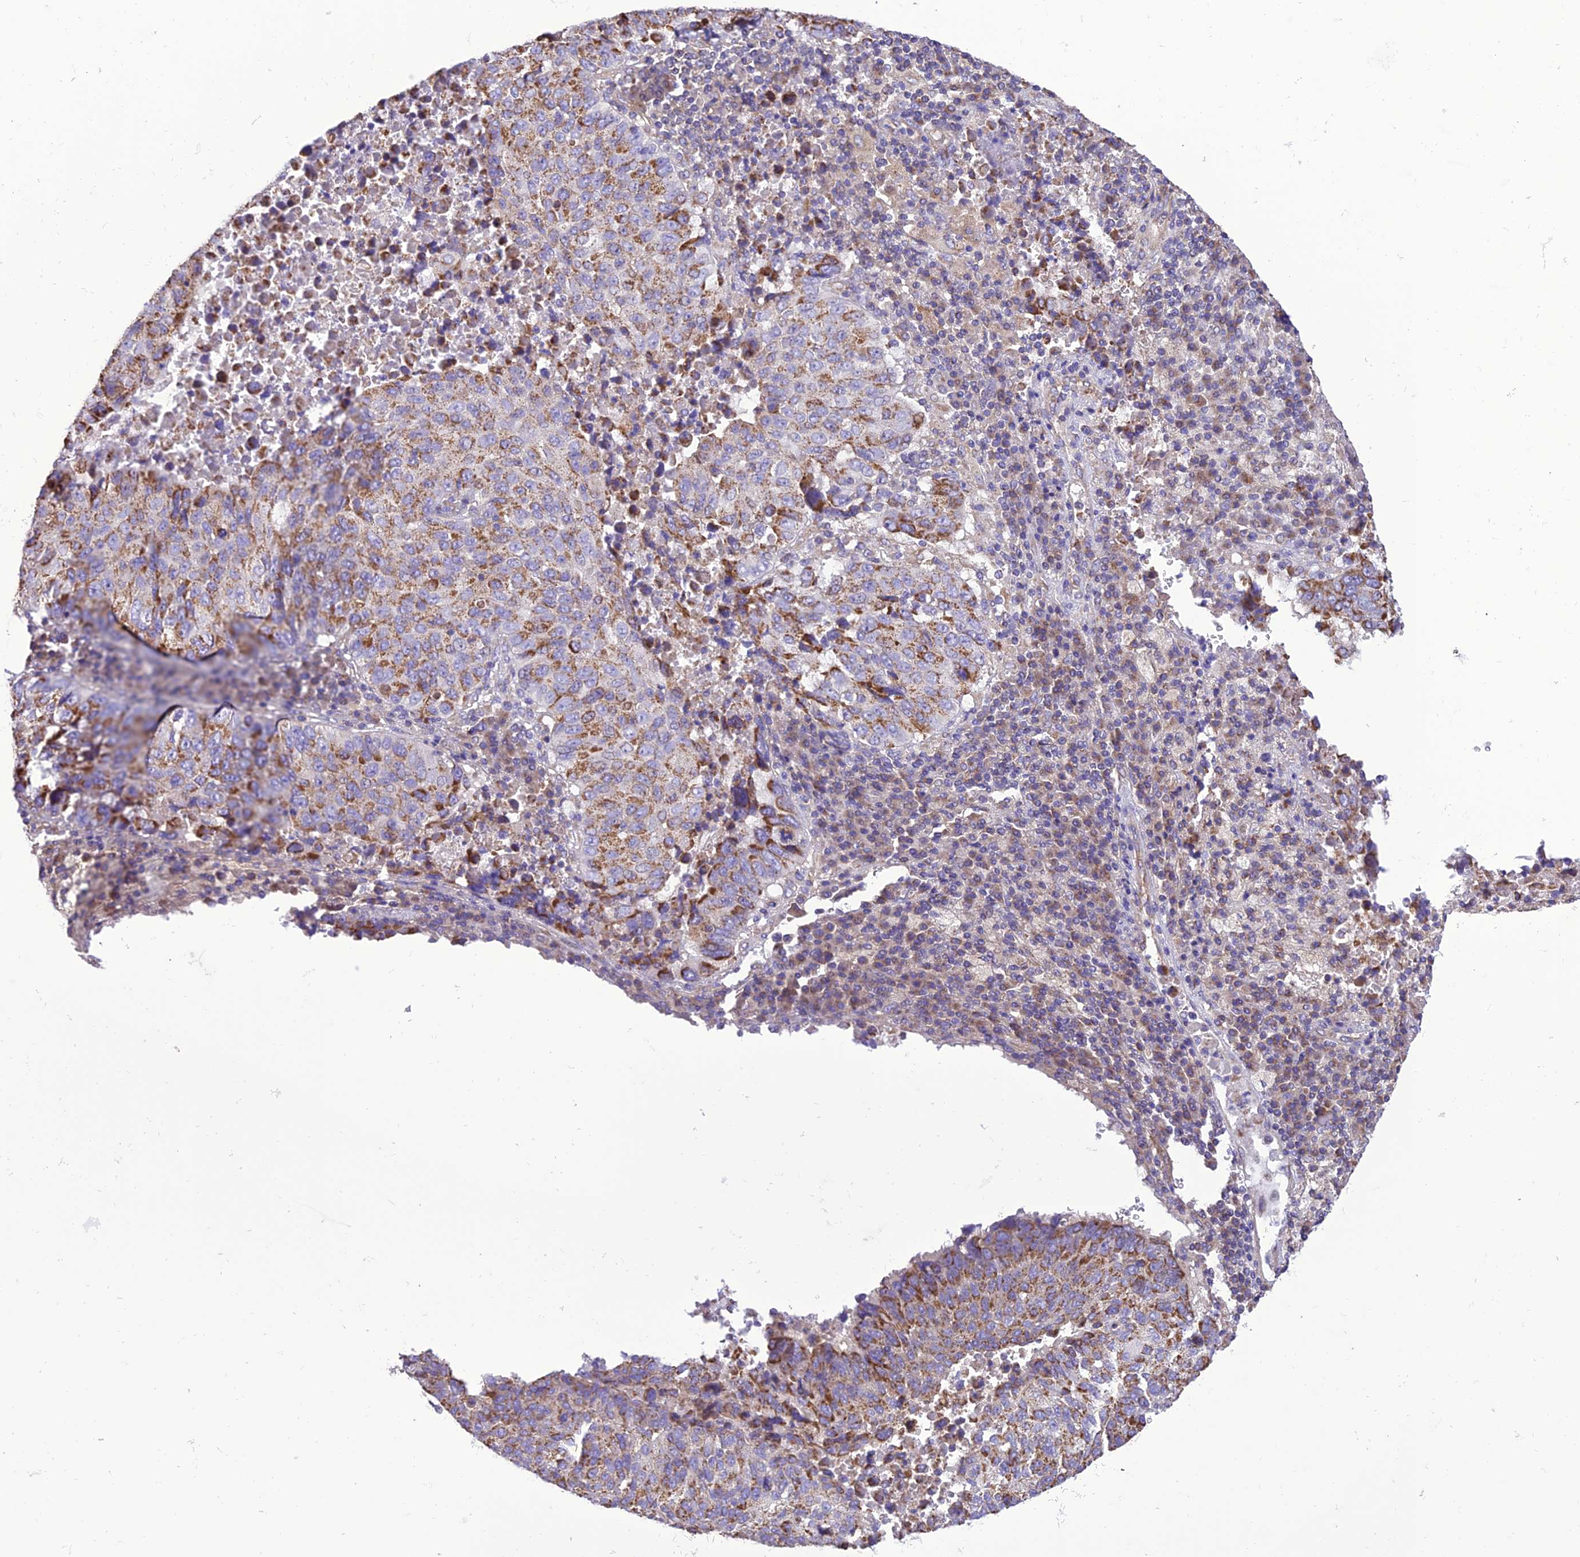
{"staining": {"intensity": "moderate", "quantity": ">75%", "location": "cytoplasmic/membranous"}, "tissue": "lung cancer", "cell_type": "Tumor cells", "image_type": "cancer", "snomed": [{"axis": "morphology", "description": "Squamous cell carcinoma, NOS"}, {"axis": "topography", "description": "Lung"}], "caption": "This is a histology image of immunohistochemistry (IHC) staining of lung squamous cell carcinoma, which shows moderate staining in the cytoplasmic/membranous of tumor cells.", "gene": "MAP3K12", "patient": {"sex": "male", "age": 73}}